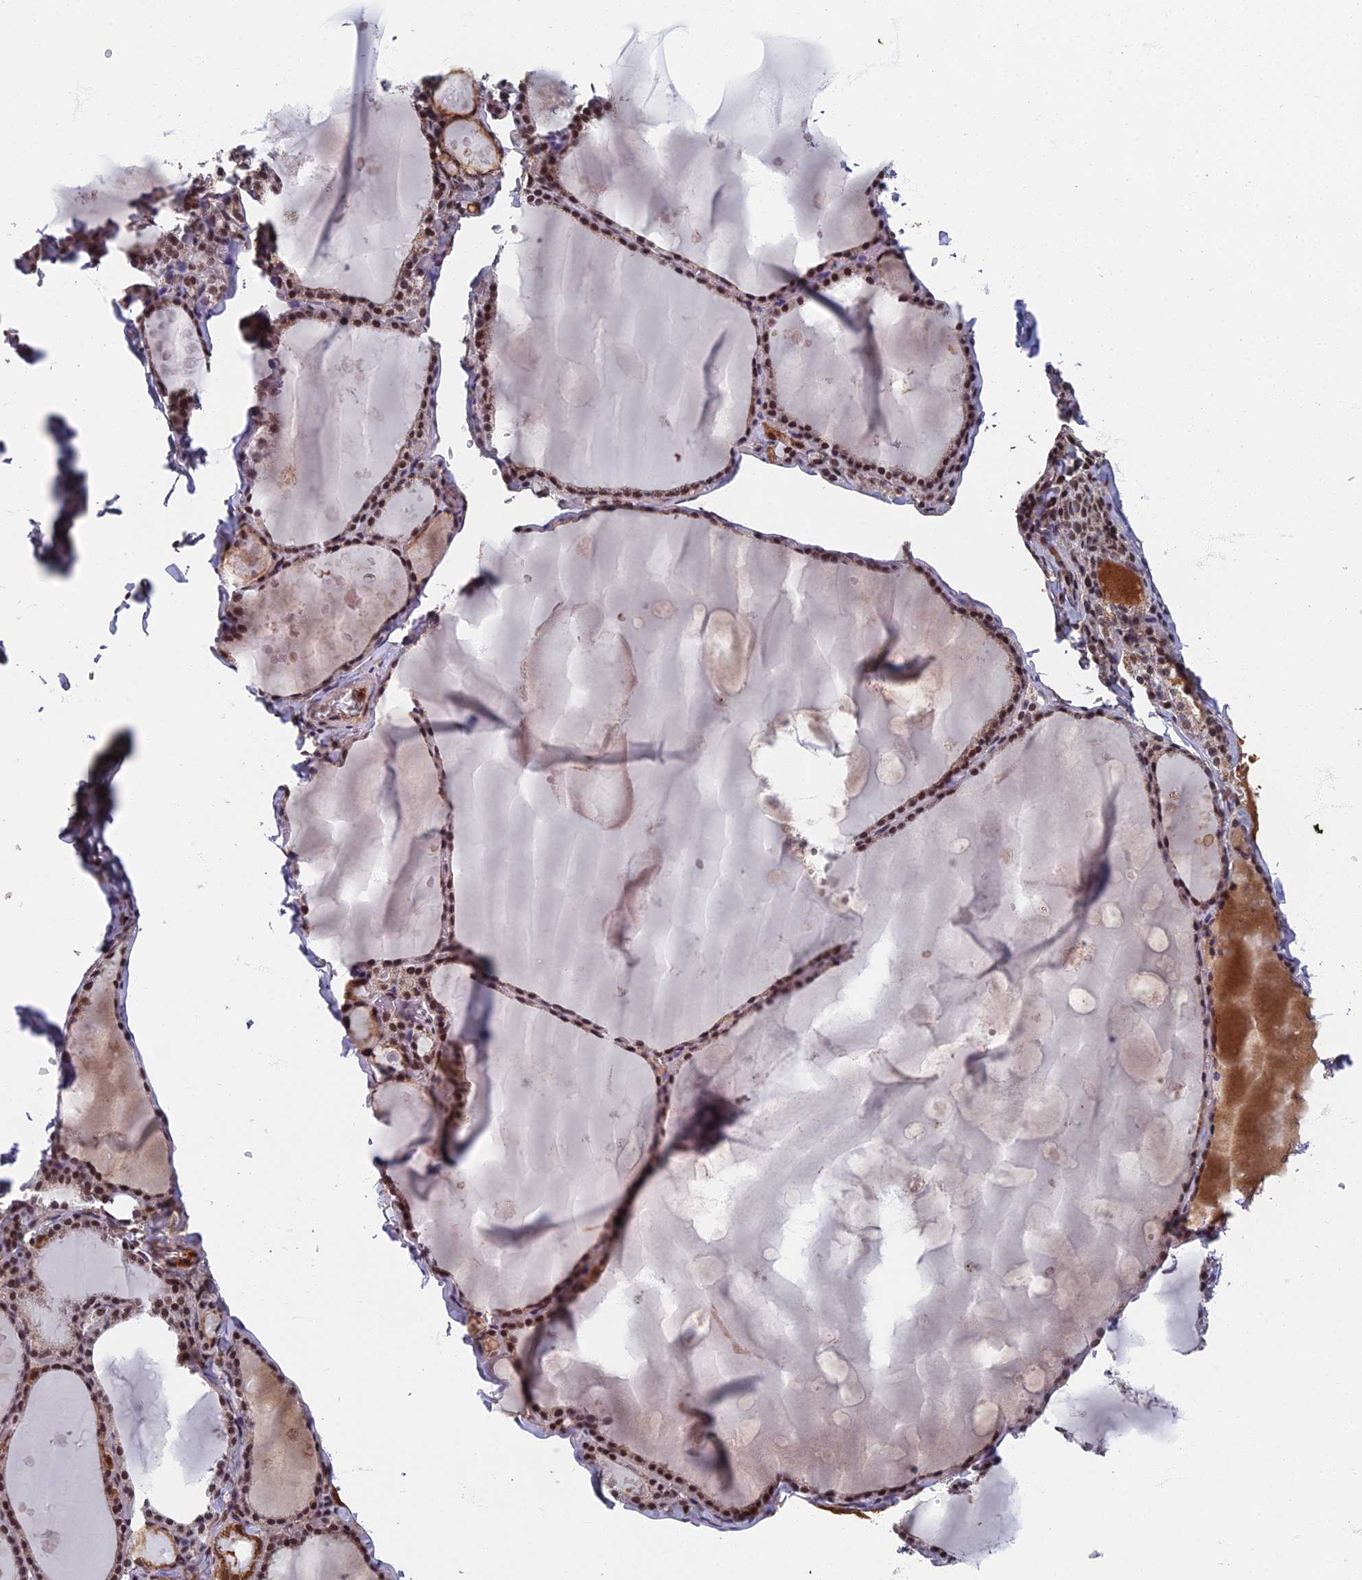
{"staining": {"intensity": "moderate", "quantity": ">75%", "location": "nuclear"}, "tissue": "thyroid gland", "cell_type": "Glandular cells", "image_type": "normal", "snomed": [{"axis": "morphology", "description": "Normal tissue, NOS"}, {"axis": "topography", "description": "Thyroid gland"}], "caption": "Moderate nuclear staining is appreciated in about >75% of glandular cells in benign thyroid gland. Immunohistochemistry stains the protein of interest in brown and the nuclei are stained blue.", "gene": "TAF13", "patient": {"sex": "male", "age": 56}}